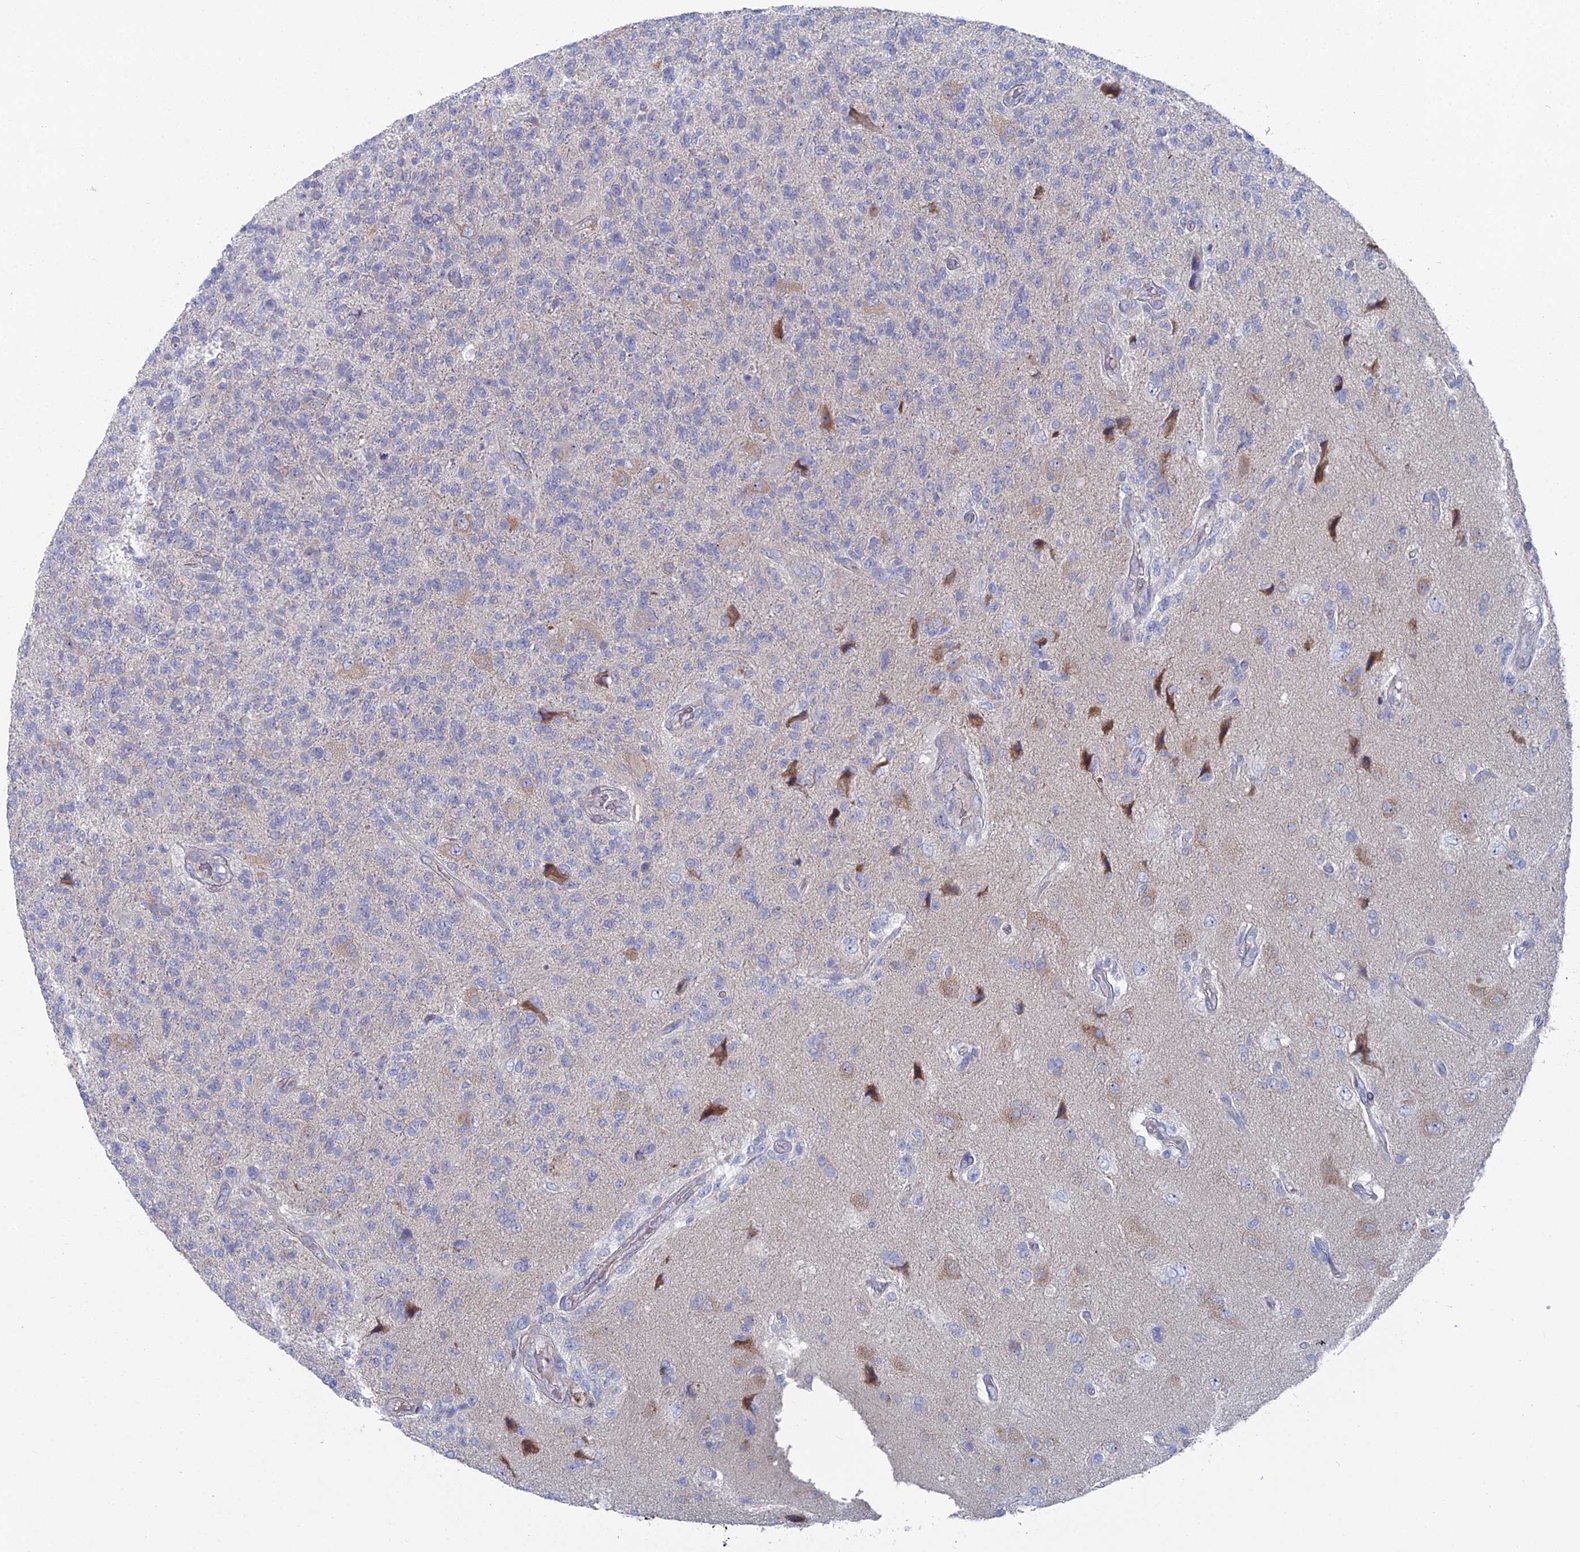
{"staining": {"intensity": "negative", "quantity": "none", "location": "none"}, "tissue": "glioma", "cell_type": "Tumor cells", "image_type": "cancer", "snomed": [{"axis": "morphology", "description": "Glioma, malignant, High grade"}, {"axis": "topography", "description": "Brain"}], "caption": "Photomicrograph shows no protein staining in tumor cells of glioma tissue. (Immunohistochemistry (ihc), brightfield microscopy, high magnification).", "gene": "CCDC149", "patient": {"sex": "male", "age": 56}}